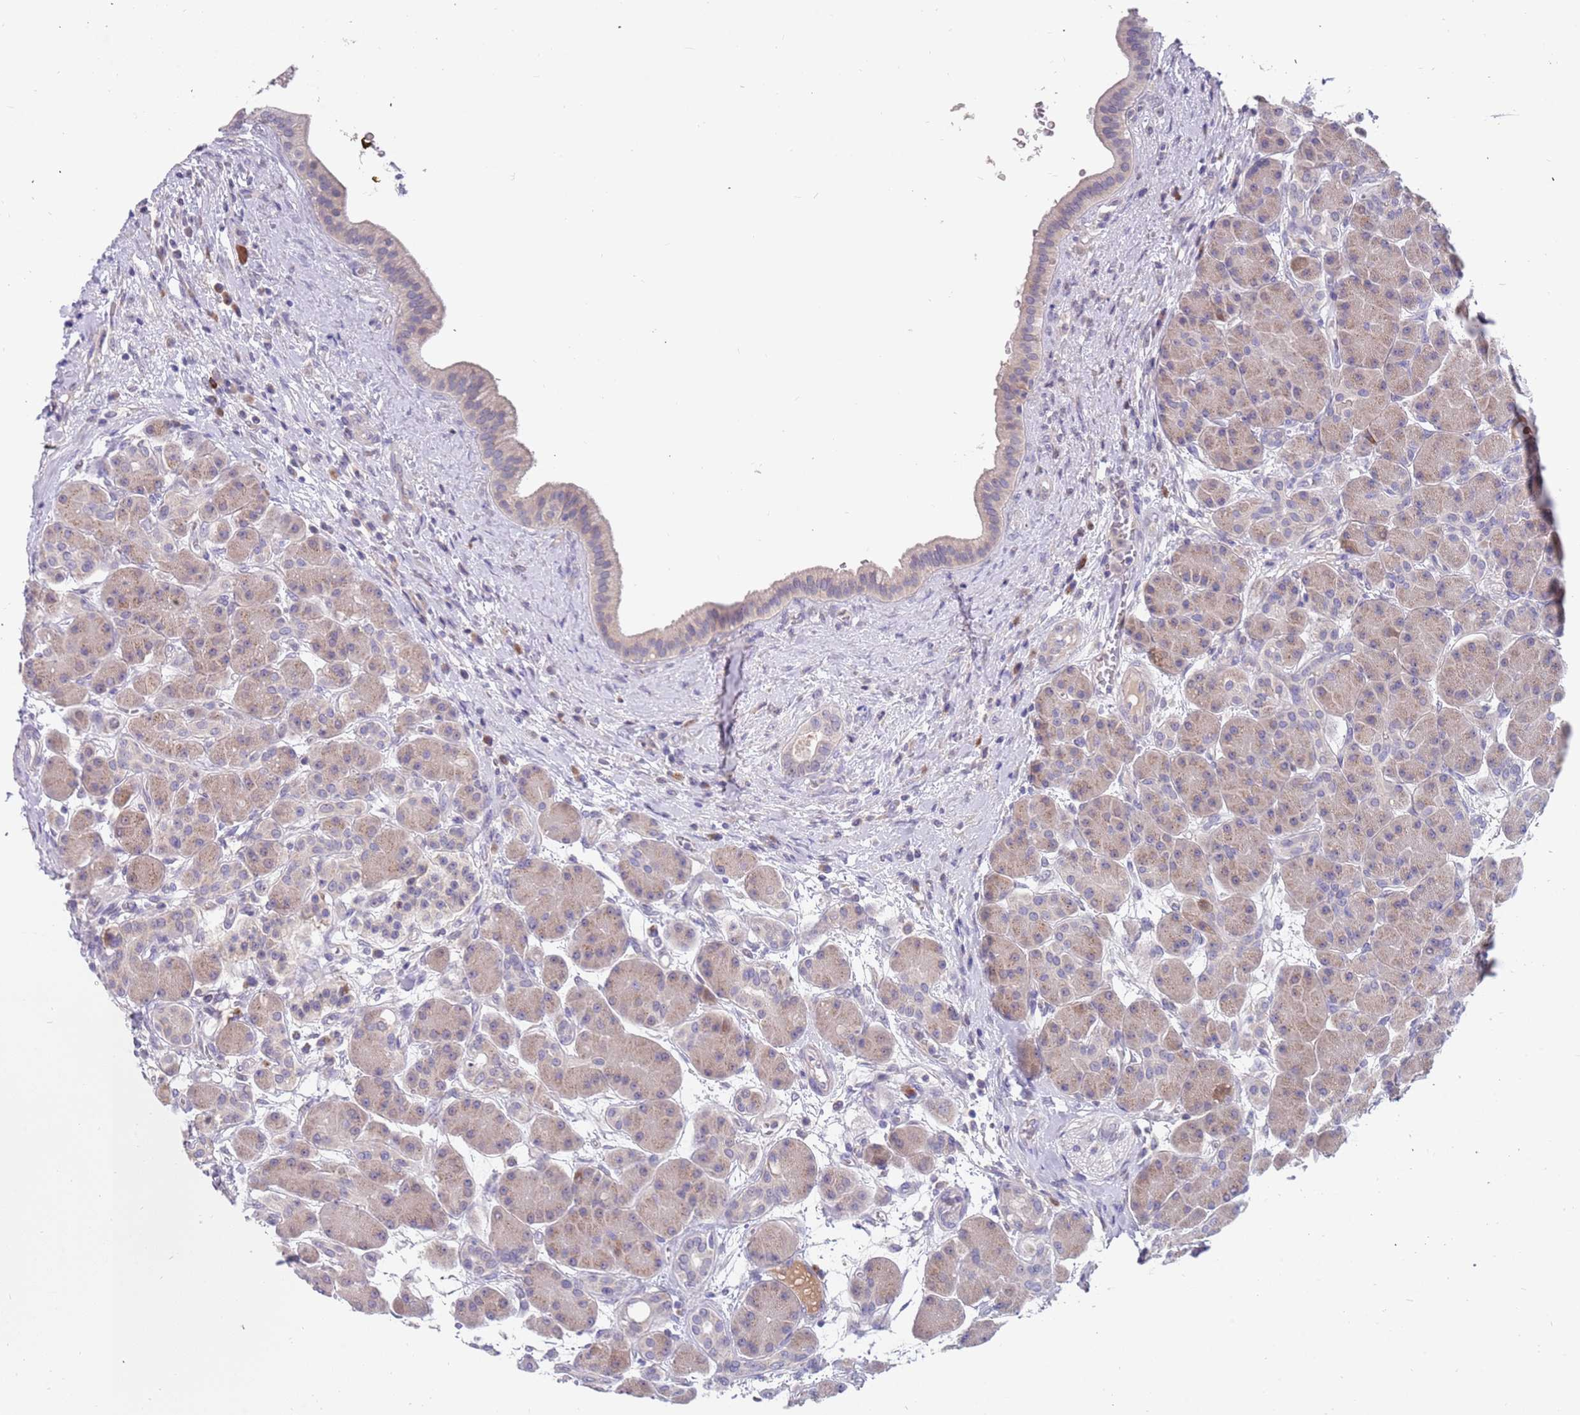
{"staining": {"intensity": "weak", "quantity": ">75%", "location": "cytoplasmic/membranous"}, "tissue": "pancreas", "cell_type": "Exocrine glandular cells", "image_type": "normal", "snomed": [{"axis": "morphology", "description": "Normal tissue, NOS"}, {"axis": "topography", "description": "Pancreas"}], "caption": "Pancreas stained for a protein (brown) reveals weak cytoplasmic/membranous positive positivity in approximately >75% of exocrine glandular cells.", "gene": "ZNF746", "patient": {"sex": "male", "age": 63}}